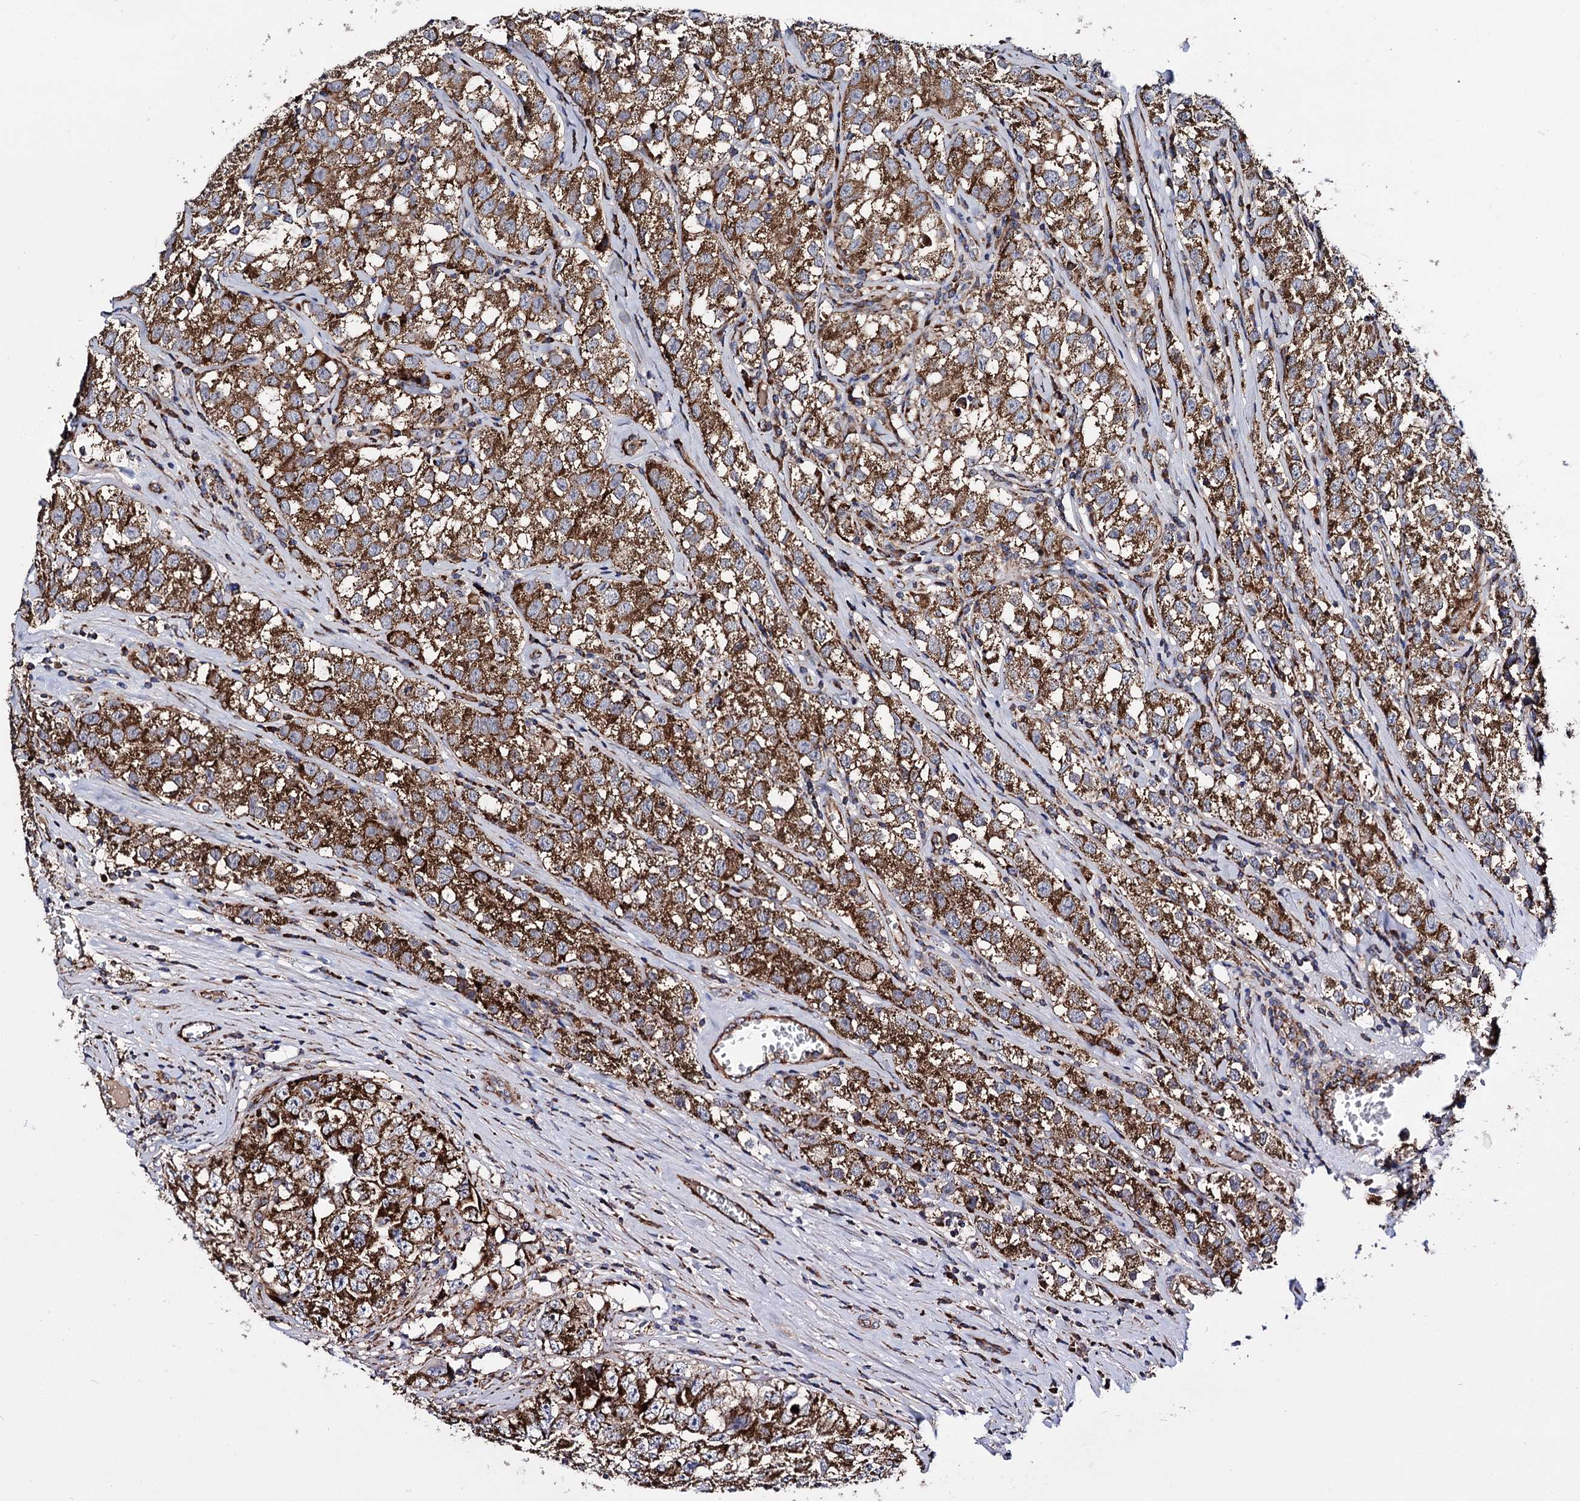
{"staining": {"intensity": "strong", "quantity": ">75%", "location": "cytoplasmic/membranous"}, "tissue": "testis cancer", "cell_type": "Tumor cells", "image_type": "cancer", "snomed": [{"axis": "morphology", "description": "Seminoma, NOS"}, {"axis": "morphology", "description": "Carcinoma, Embryonal, NOS"}, {"axis": "topography", "description": "Testis"}], "caption": "Immunohistochemical staining of seminoma (testis) shows high levels of strong cytoplasmic/membranous expression in approximately >75% of tumor cells. Ihc stains the protein of interest in brown and the nuclei are stained blue.", "gene": "IQCH", "patient": {"sex": "male", "age": 43}}